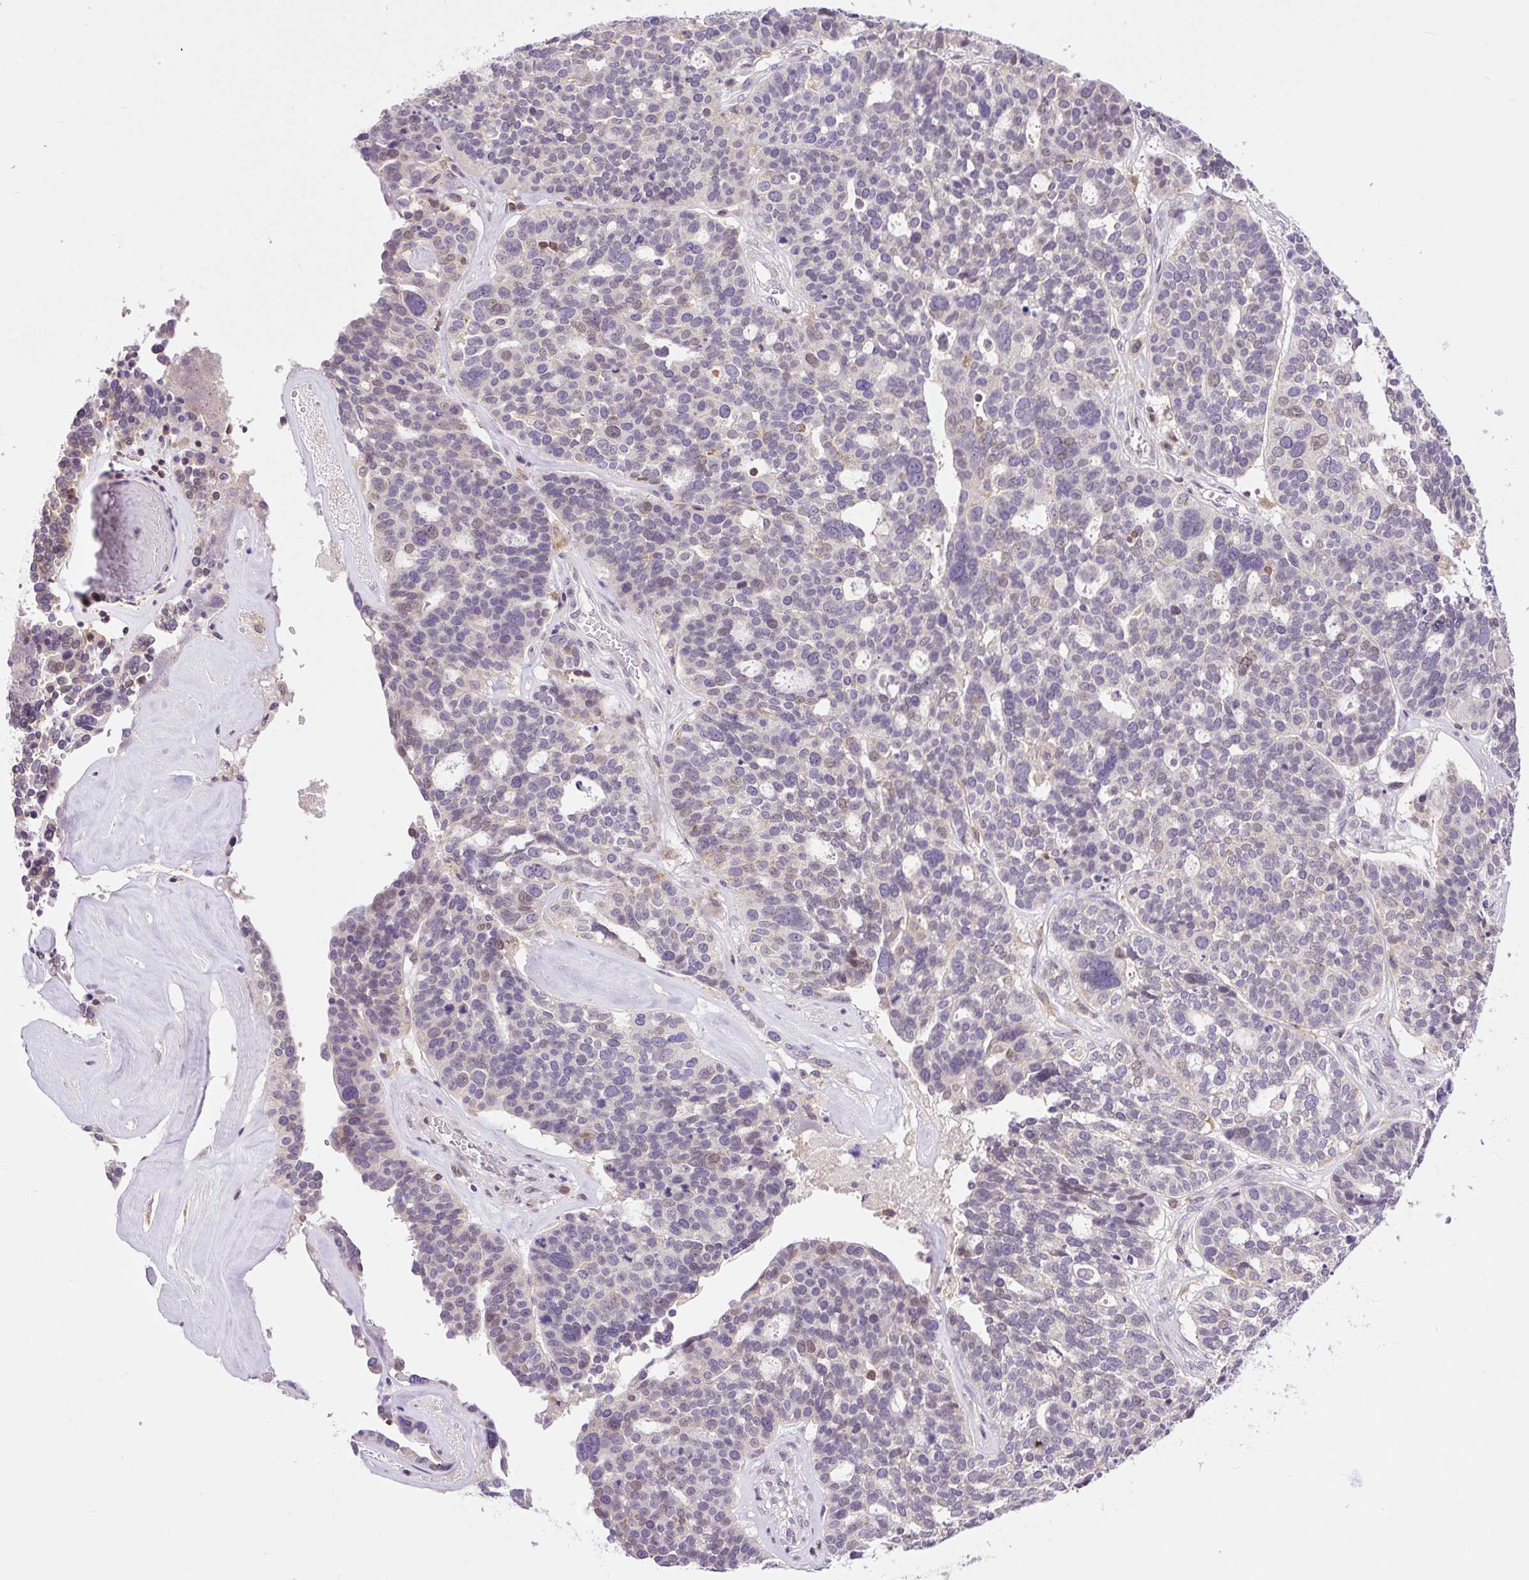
{"staining": {"intensity": "weak", "quantity": "<25%", "location": "nuclear"}, "tissue": "ovarian cancer", "cell_type": "Tumor cells", "image_type": "cancer", "snomed": [{"axis": "morphology", "description": "Cystadenocarcinoma, serous, NOS"}, {"axis": "topography", "description": "Ovary"}], "caption": "This image is of serous cystadenocarcinoma (ovarian) stained with IHC to label a protein in brown with the nuclei are counter-stained blue. There is no positivity in tumor cells. (Brightfield microscopy of DAB (3,3'-diaminobenzidine) immunohistochemistry (IHC) at high magnification).", "gene": "CARD11", "patient": {"sex": "female", "age": 59}}